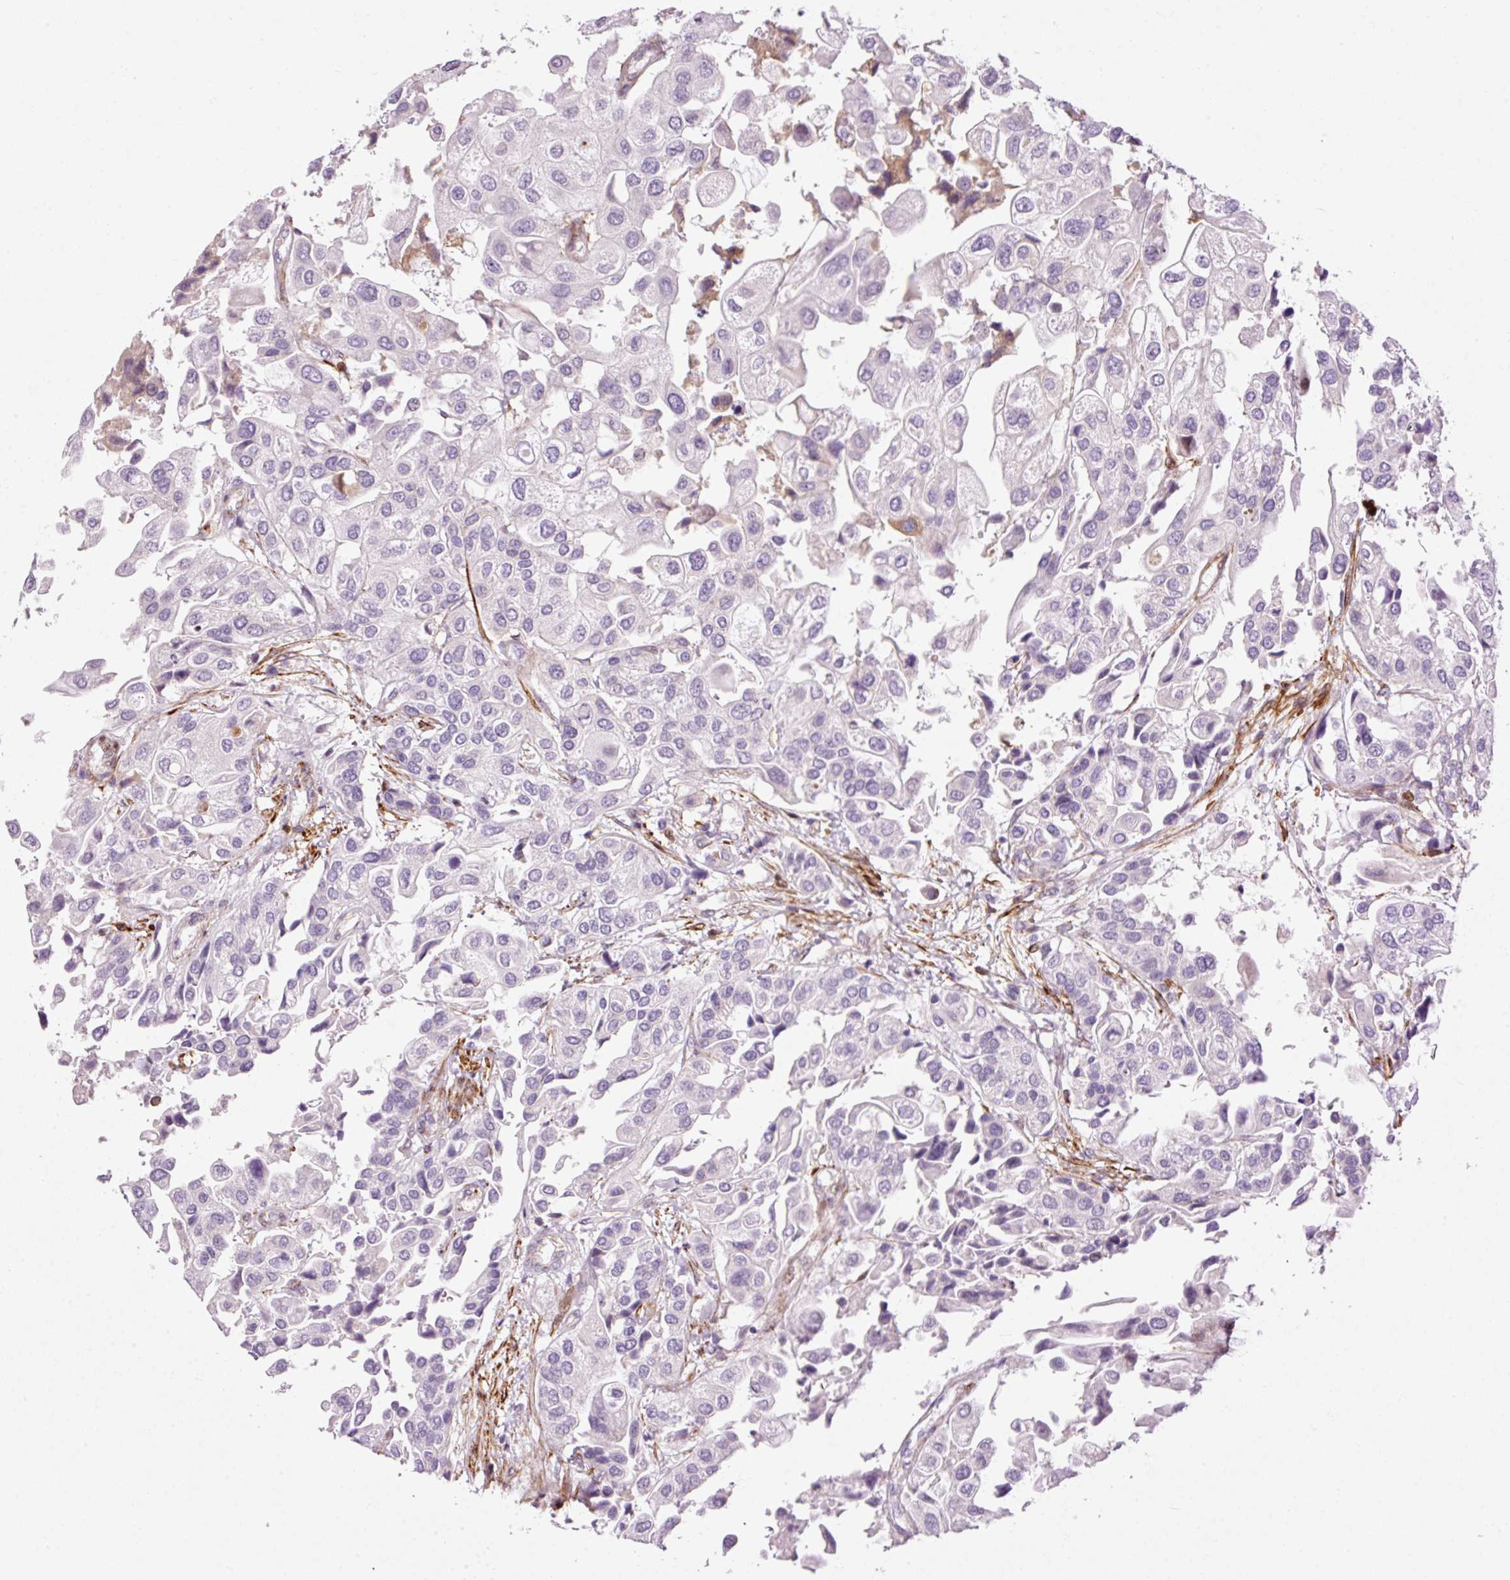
{"staining": {"intensity": "negative", "quantity": "none", "location": "none"}, "tissue": "urothelial cancer", "cell_type": "Tumor cells", "image_type": "cancer", "snomed": [{"axis": "morphology", "description": "Urothelial carcinoma, High grade"}, {"axis": "topography", "description": "Urinary bladder"}], "caption": "DAB (3,3'-diaminobenzidine) immunohistochemical staining of human high-grade urothelial carcinoma demonstrates no significant positivity in tumor cells.", "gene": "ANKRD20A1", "patient": {"sex": "female", "age": 64}}